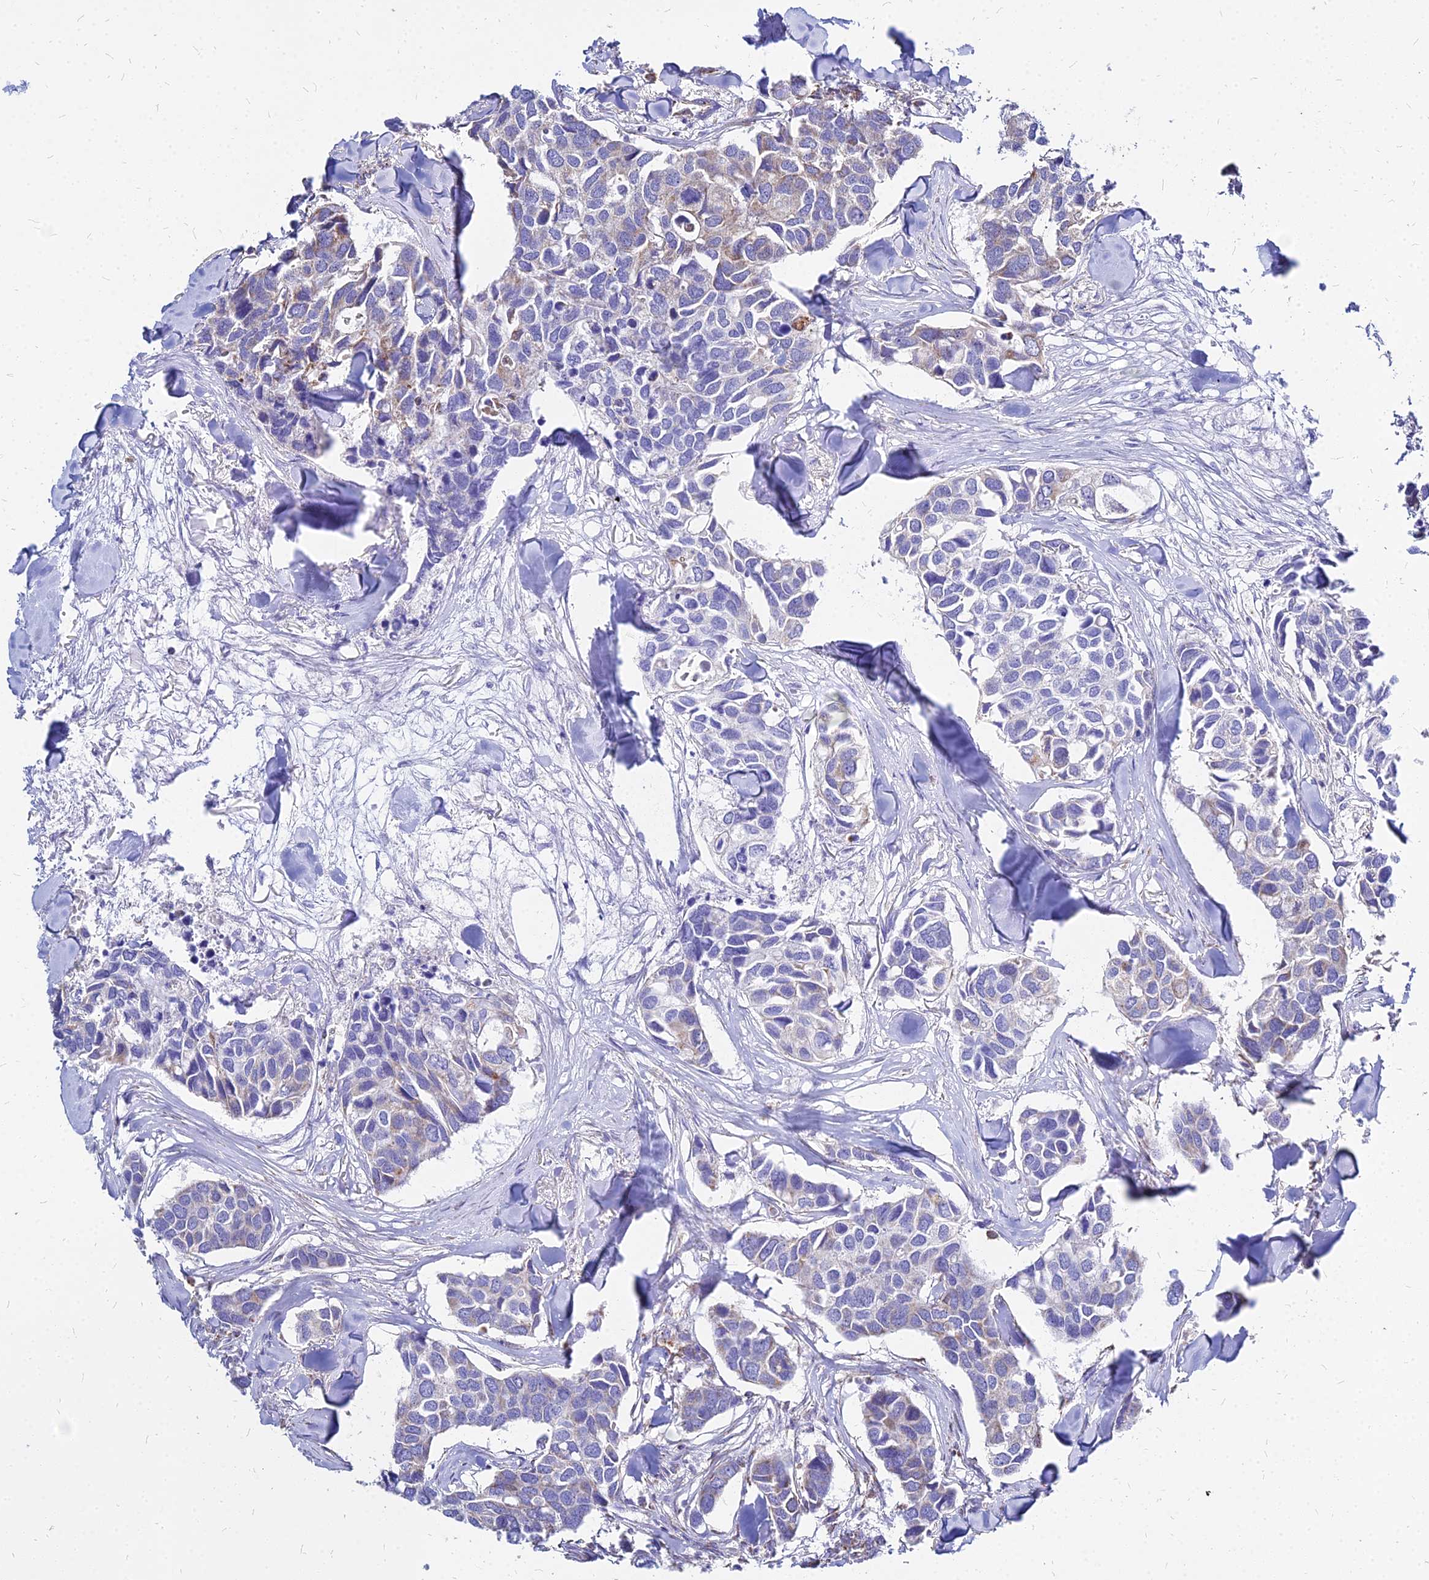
{"staining": {"intensity": "weak", "quantity": "25%-75%", "location": "cytoplasmic/membranous"}, "tissue": "breast cancer", "cell_type": "Tumor cells", "image_type": "cancer", "snomed": [{"axis": "morphology", "description": "Duct carcinoma"}, {"axis": "topography", "description": "Breast"}], "caption": "Immunohistochemistry (DAB) staining of human breast cancer (intraductal carcinoma) demonstrates weak cytoplasmic/membranous protein expression in about 25%-75% of tumor cells.", "gene": "DLD", "patient": {"sex": "female", "age": 83}}